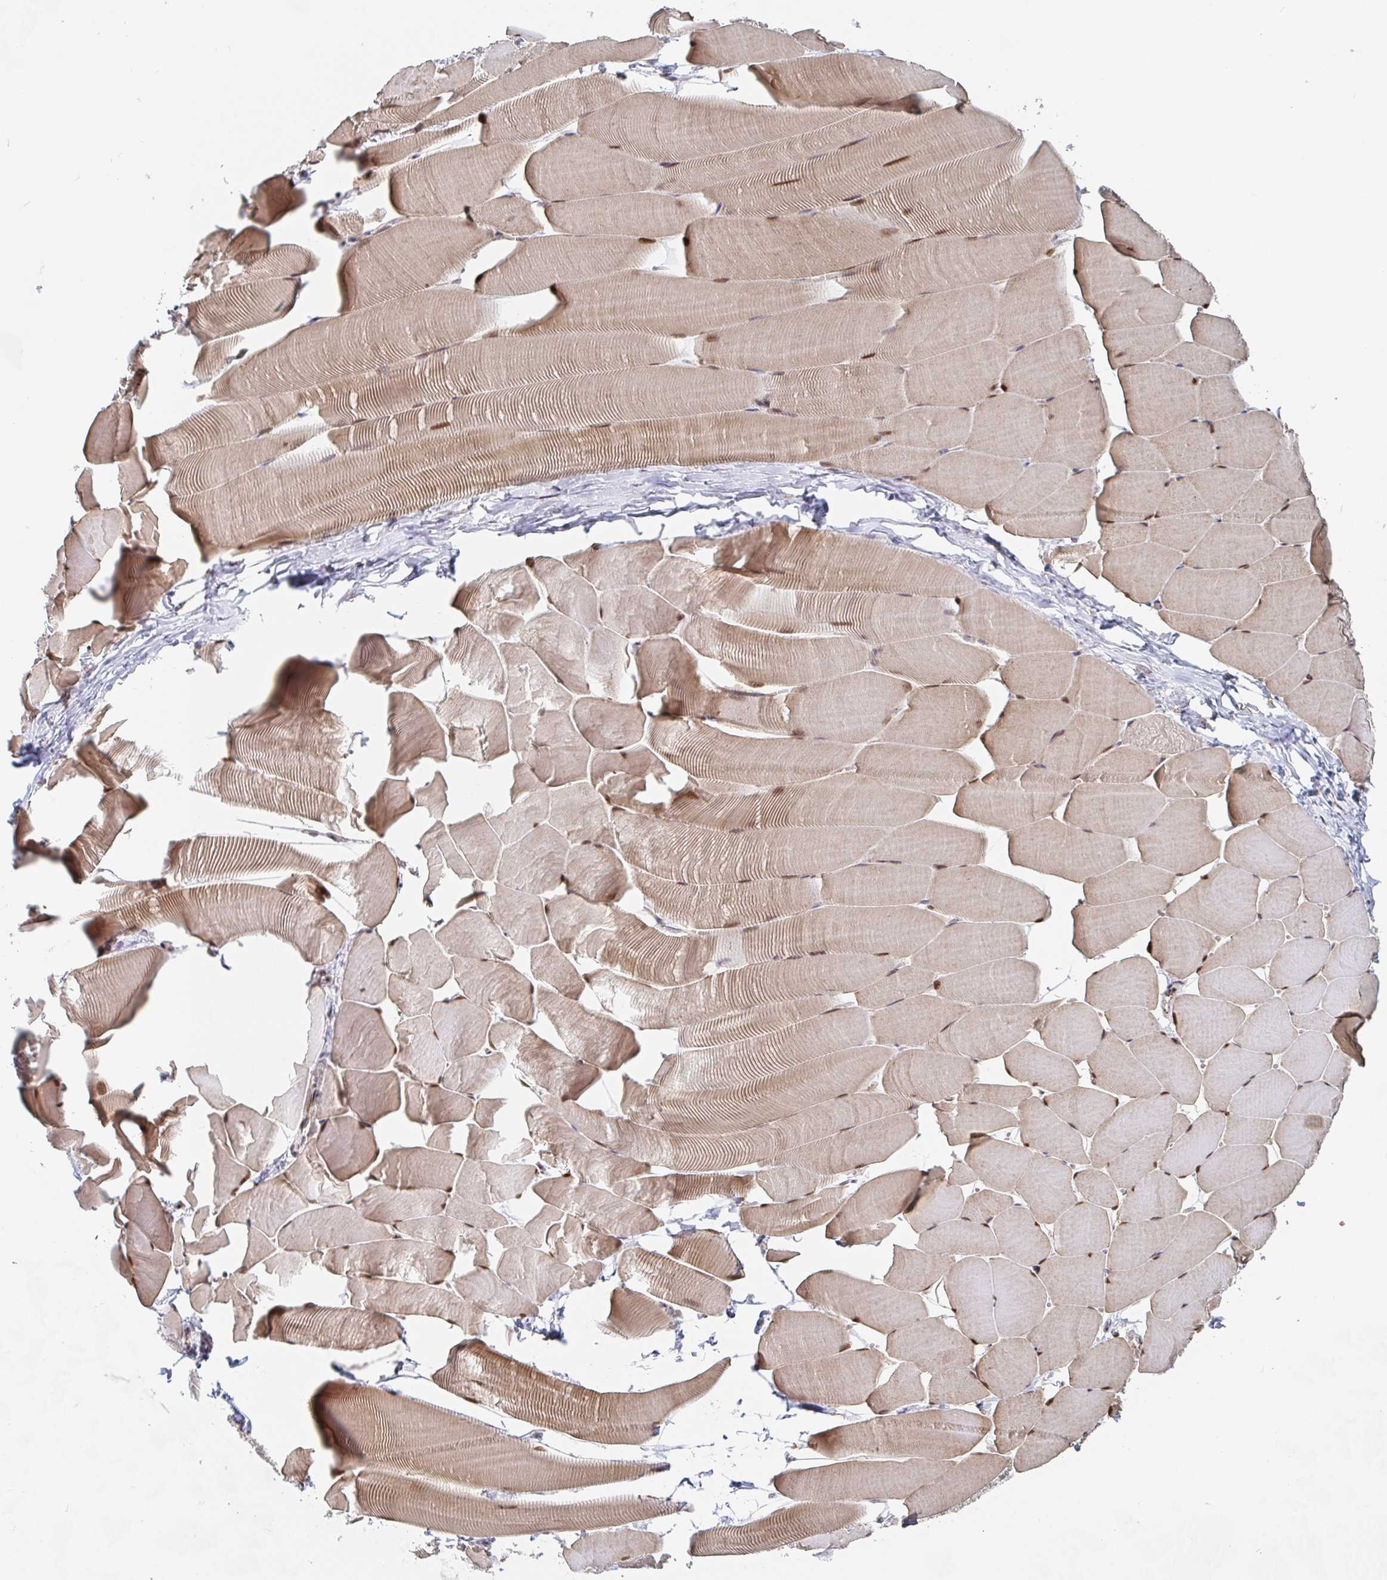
{"staining": {"intensity": "moderate", "quantity": ">75%", "location": "cytoplasmic/membranous,nuclear"}, "tissue": "skeletal muscle", "cell_type": "Myocytes", "image_type": "normal", "snomed": [{"axis": "morphology", "description": "Normal tissue, NOS"}, {"axis": "topography", "description": "Skeletal muscle"}], "caption": "DAB (3,3'-diaminobenzidine) immunohistochemical staining of normal human skeletal muscle displays moderate cytoplasmic/membranous,nuclear protein staining in approximately >75% of myocytes. (DAB = brown stain, brightfield microscopy at high magnification).", "gene": "STARD8", "patient": {"sex": "male", "age": 25}}